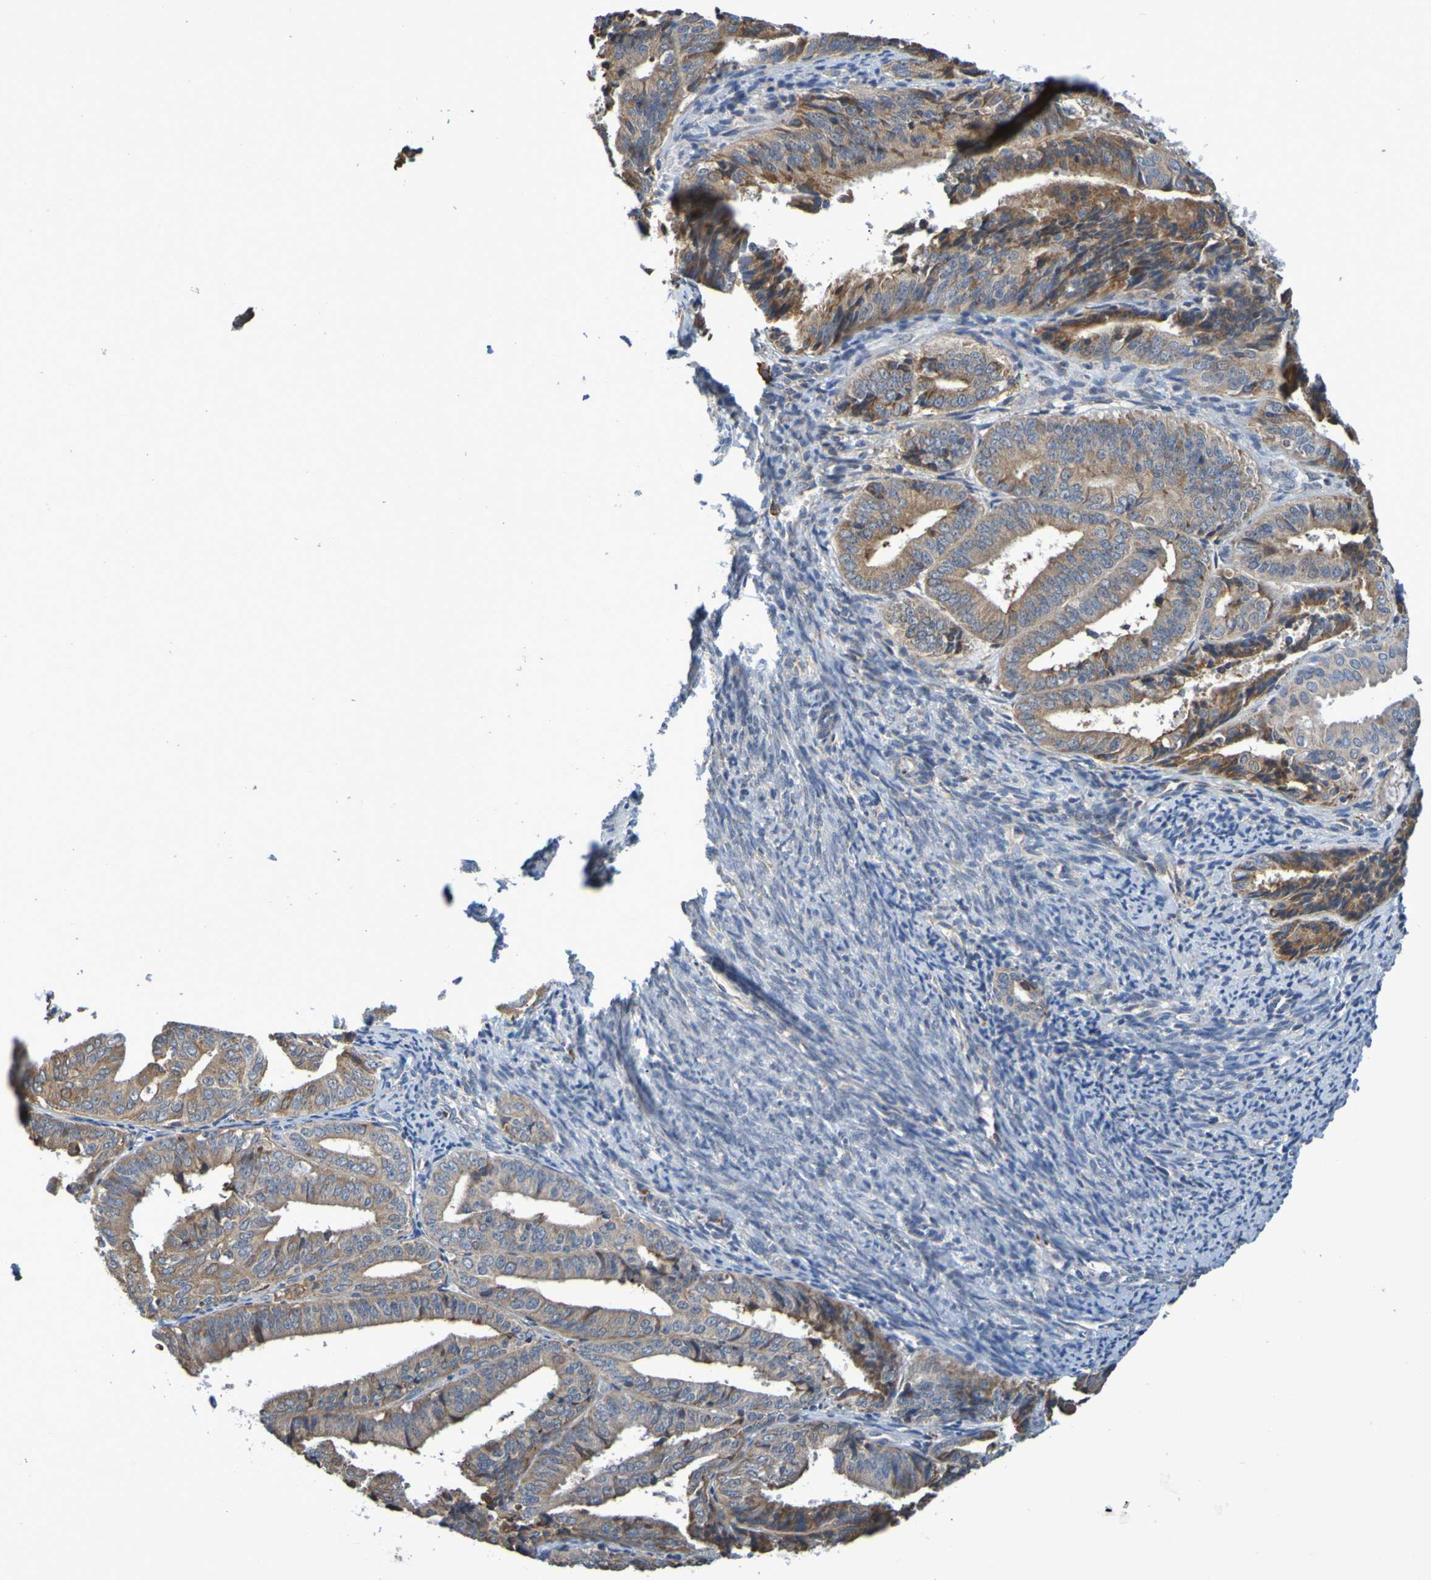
{"staining": {"intensity": "weak", "quantity": ">75%", "location": "cytoplasmic/membranous,nuclear"}, "tissue": "endometrial cancer", "cell_type": "Tumor cells", "image_type": "cancer", "snomed": [{"axis": "morphology", "description": "Adenocarcinoma, NOS"}, {"axis": "topography", "description": "Endometrium"}], "caption": "A micrograph of human adenocarcinoma (endometrial) stained for a protein shows weak cytoplasmic/membranous and nuclear brown staining in tumor cells.", "gene": "CLDN18", "patient": {"sex": "female", "age": 63}}